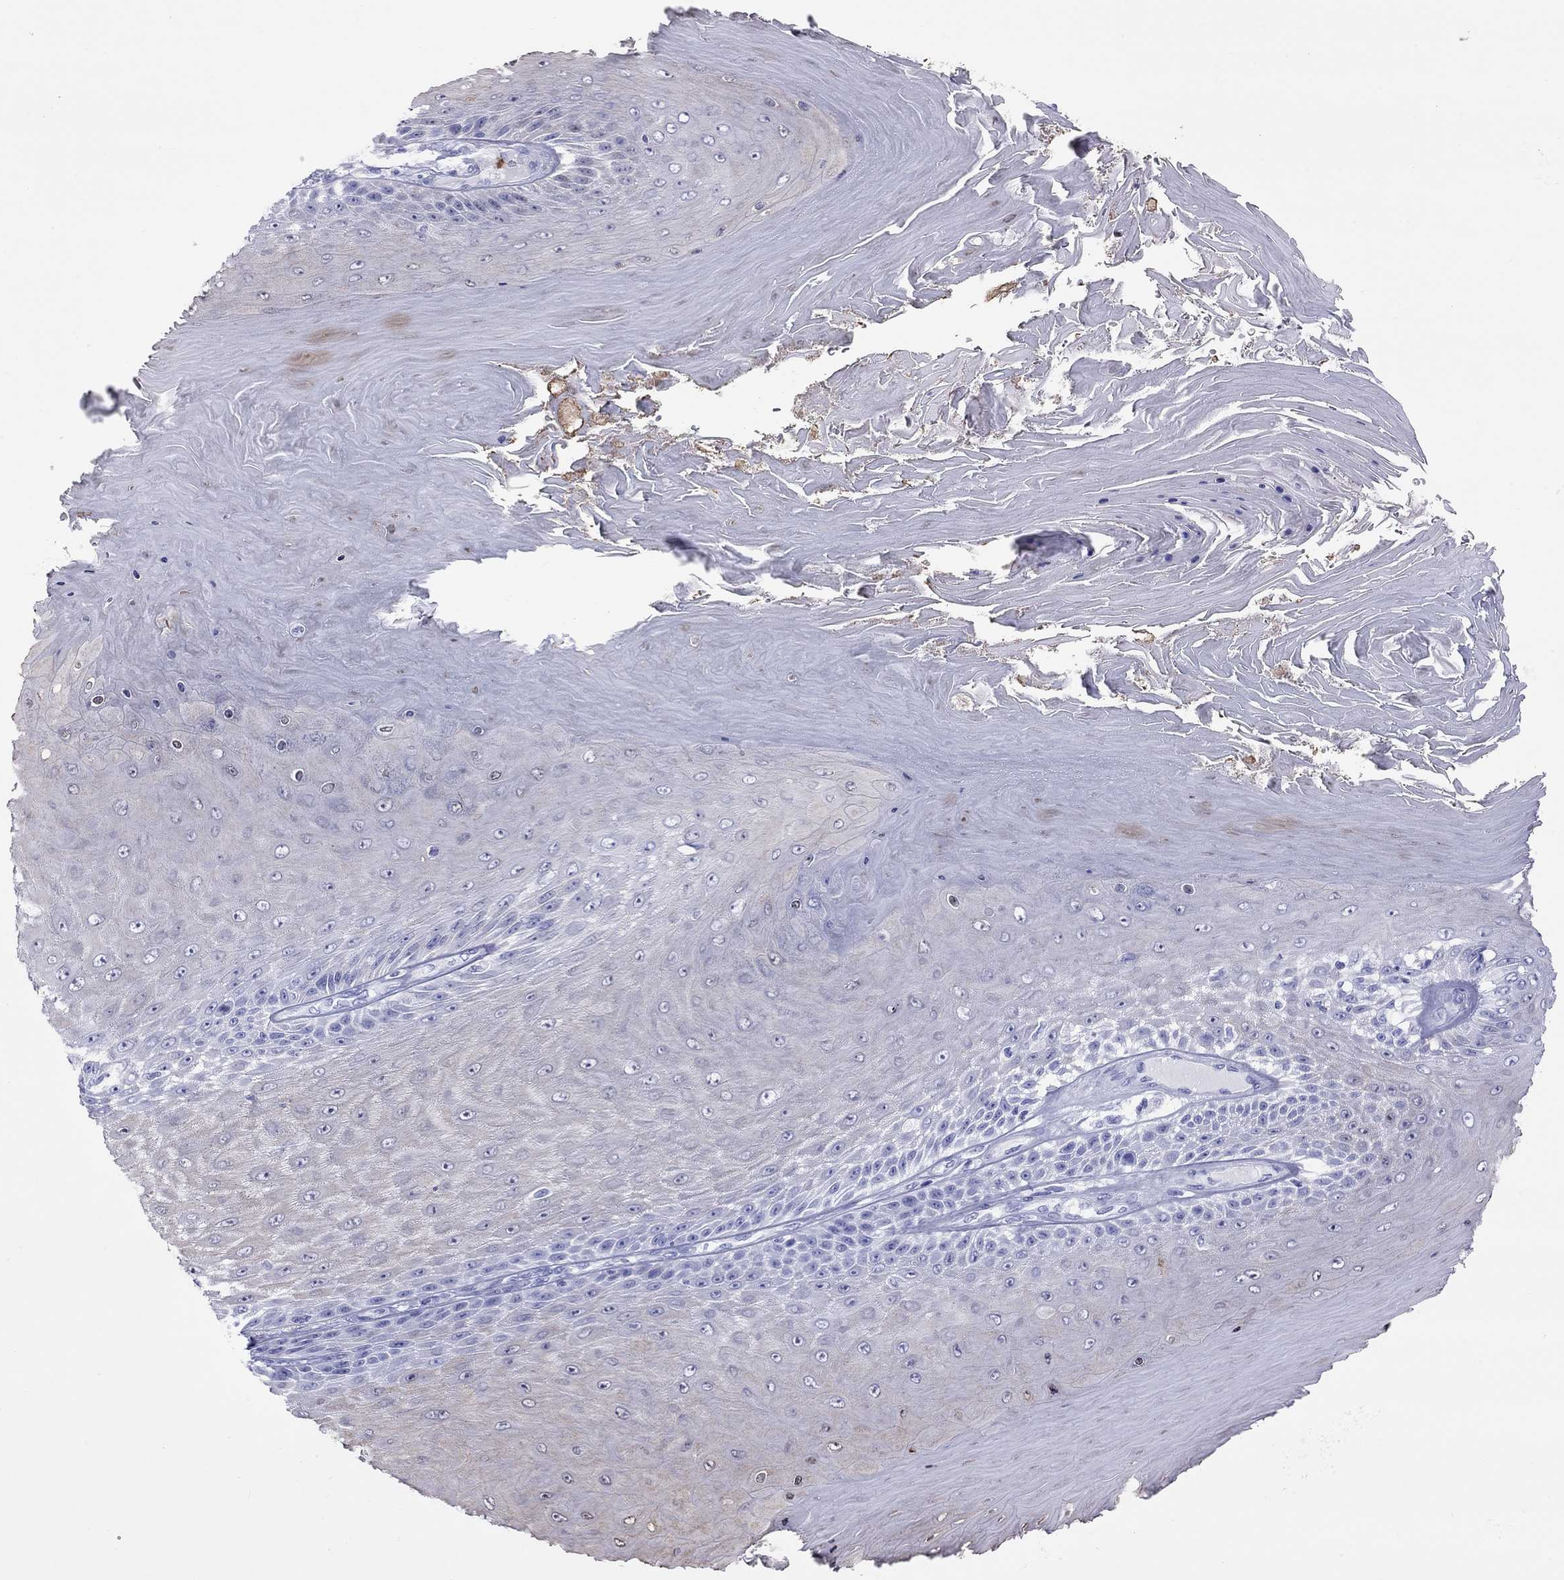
{"staining": {"intensity": "weak", "quantity": "<25%", "location": "cytoplasmic/membranous"}, "tissue": "skin cancer", "cell_type": "Tumor cells", "image_type": "cancer", "snomed": [{"axis": "morphology", "description": "Squamous cell carcinoma, NOS"}, {"axis": "topography", "description": "Skin"}], "caption": "Immunohistochemistry micrograph of neoplastic tissue: skin squamous cell carcinoma stained with DAB (3,3'-diaminobenzidine) exhibits no significant protein positivity in tumor cells. (Brightfield microscopy of DAB (3,3'-diaminobenzidine) immunohistochemistry (IHC) at high magnification).", "gene": "SLAMF1", "patient": {"sex": "male", "age": 62}}